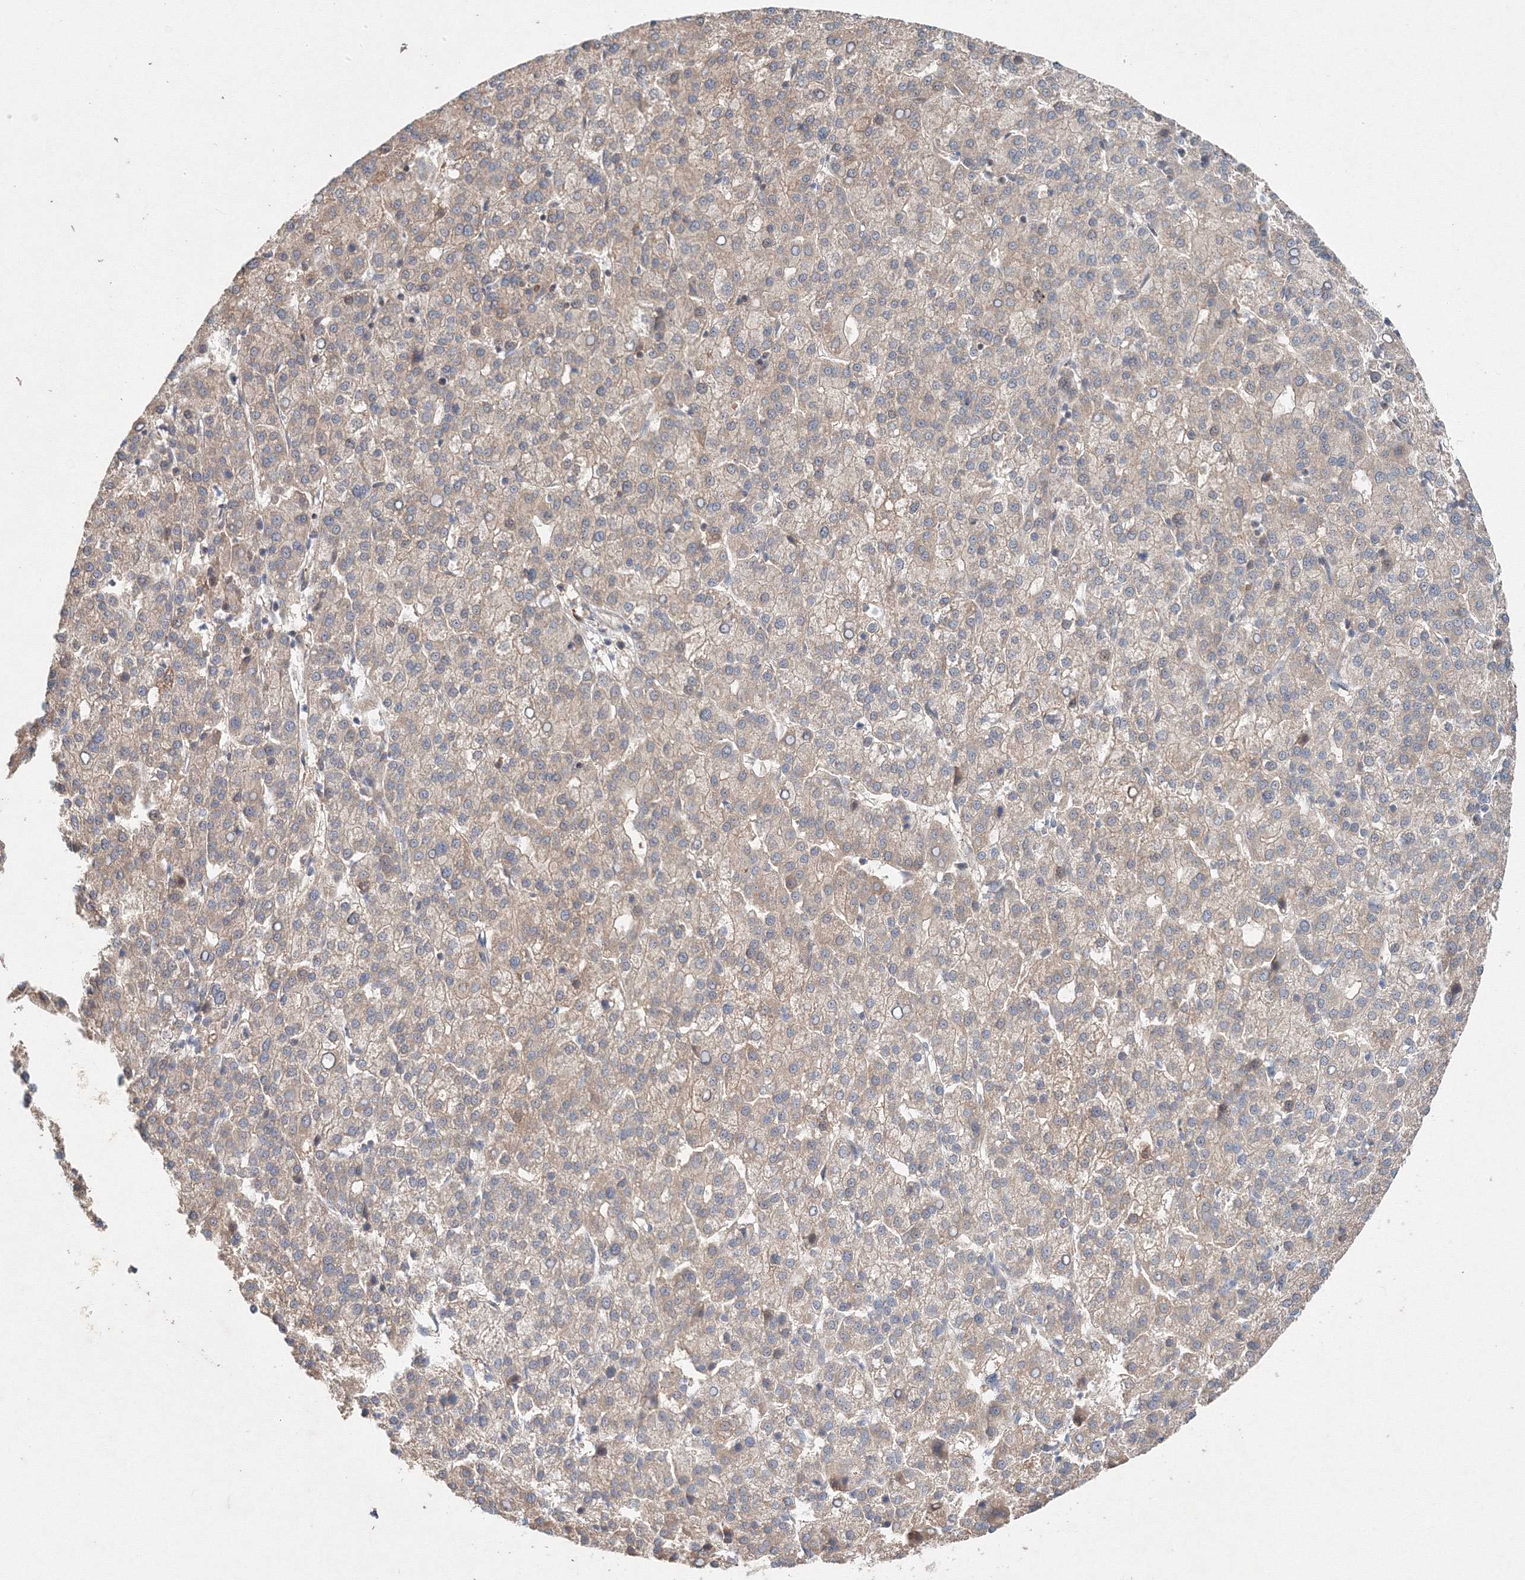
{"staining": {"intensity": "weak", "quantity": ">75%", "location": "cytoplasmic/membranous"}, "tissue": "liver cancer", "cell_type": "Tumor cells", "image_type": "cancer", "snomed": [{"axis": "morphology", "description": "Carcinoma, Hepatocellular, NOS"}, {"axis": "topography", "description": "Liver"}], "caption": "Hepatocellular carcinoma (liver) was stained to show a protein in brown. There is low levels of weak cytoplasmic/membranous staining in about >75% of tumor cells.", "gene": "WDR49", "patient": {"sex": "female", "age": 58}}